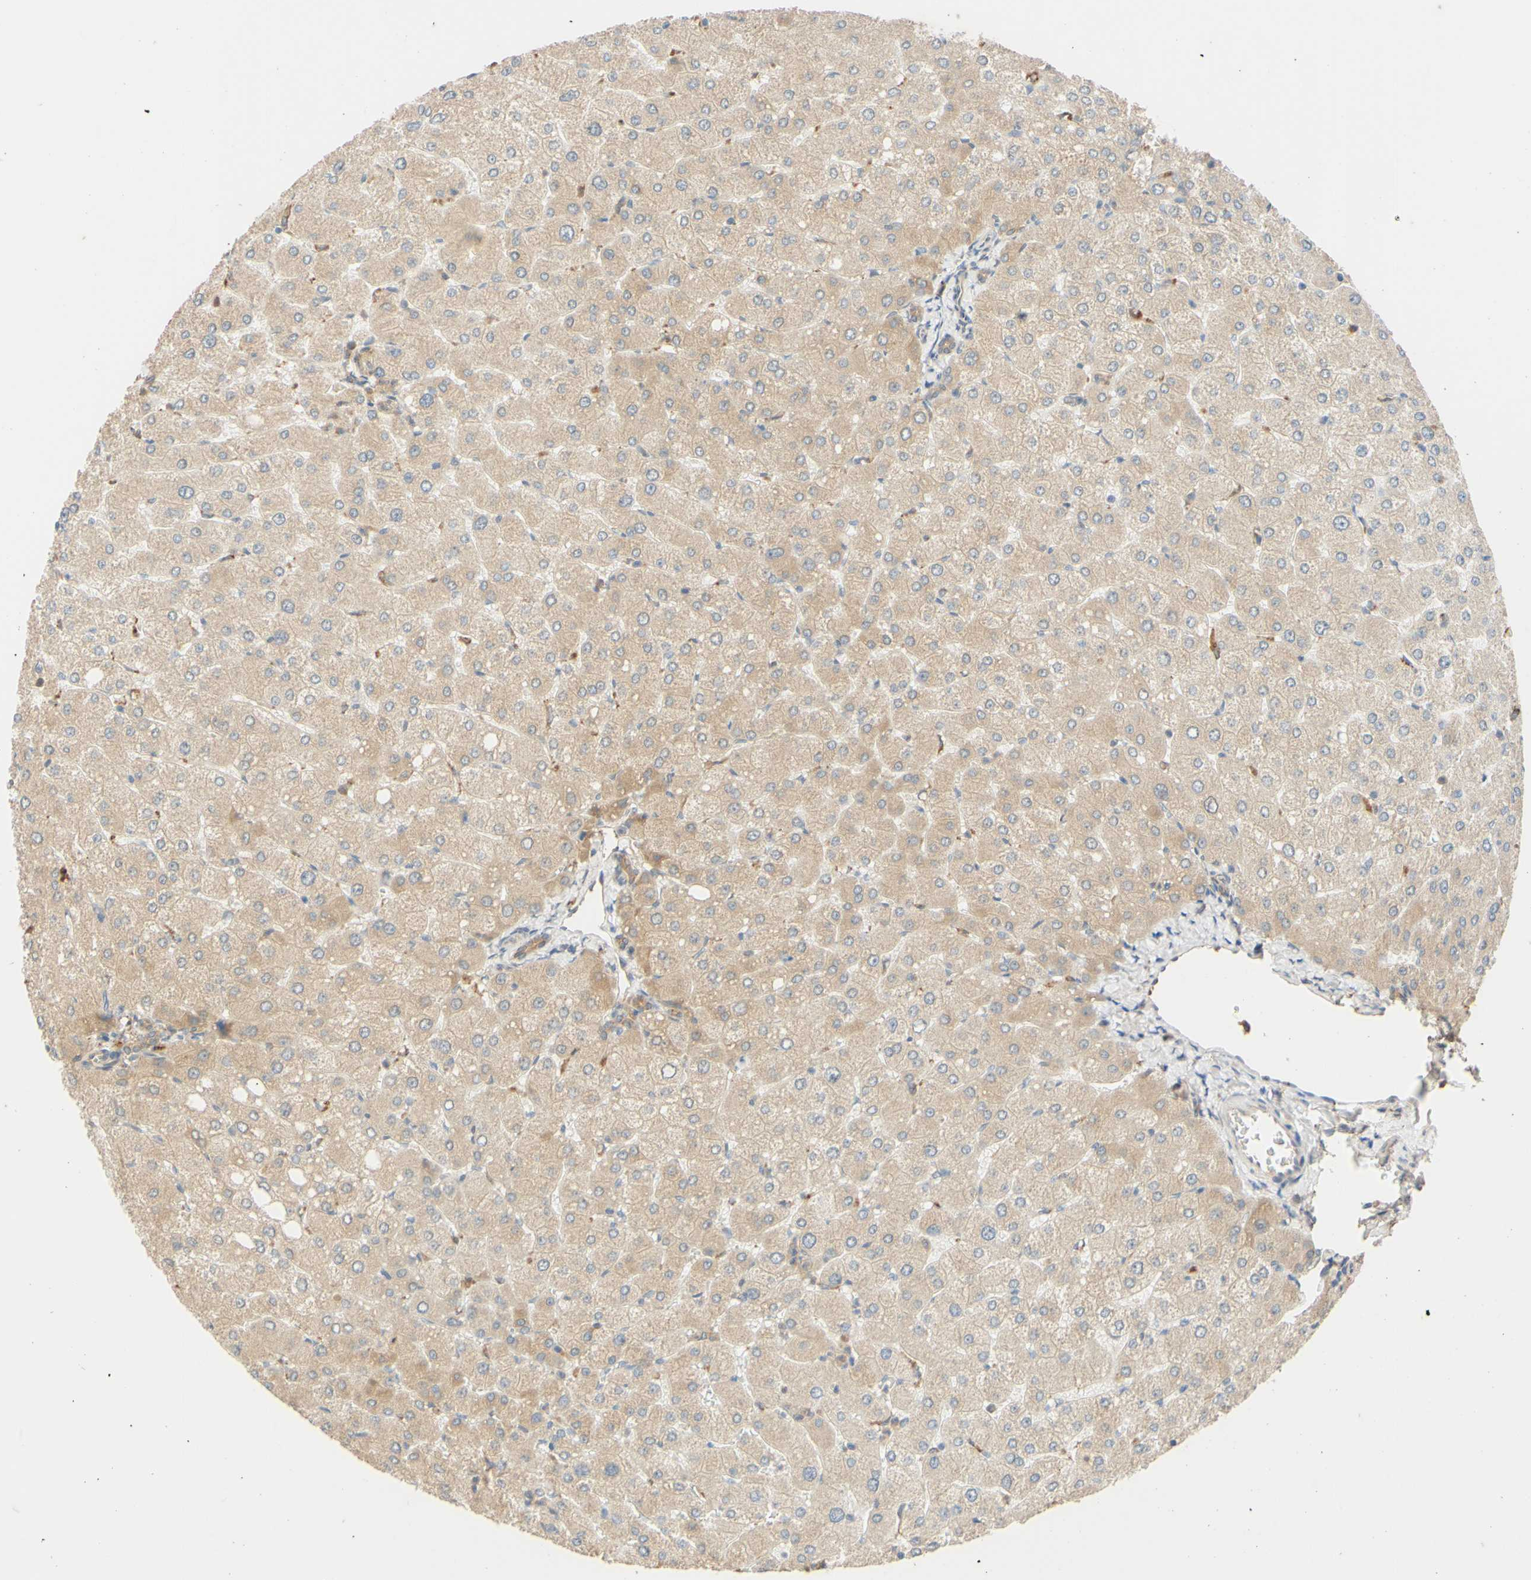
{"staining": {"intensity": "weak", "quantity": ">75%", "location": "cytoplasmic/membranous"}, "tissue": "liver", "cell_type": "Cholangiocytes", "image_type": "normal", "snomed": [{"axis": "morphology", "description": "Normal tissue, NOS"}, {"axis": "topography", "description": "Liver"}], "caption": "IHC (DAB (3,3'-diaminobenzidine)) staining of benign liver displays weak cytoplasmic/membranous protein positivity in about >75% of cholangiocytes. Using DAB (3,3'-diaminobenzidine) (brown) and hematoxylin (blue) stains, captured at high magnification using brightfield microscopy.", "gene": "SMIM19", "patient": {"sex": "male", "age": 55}}